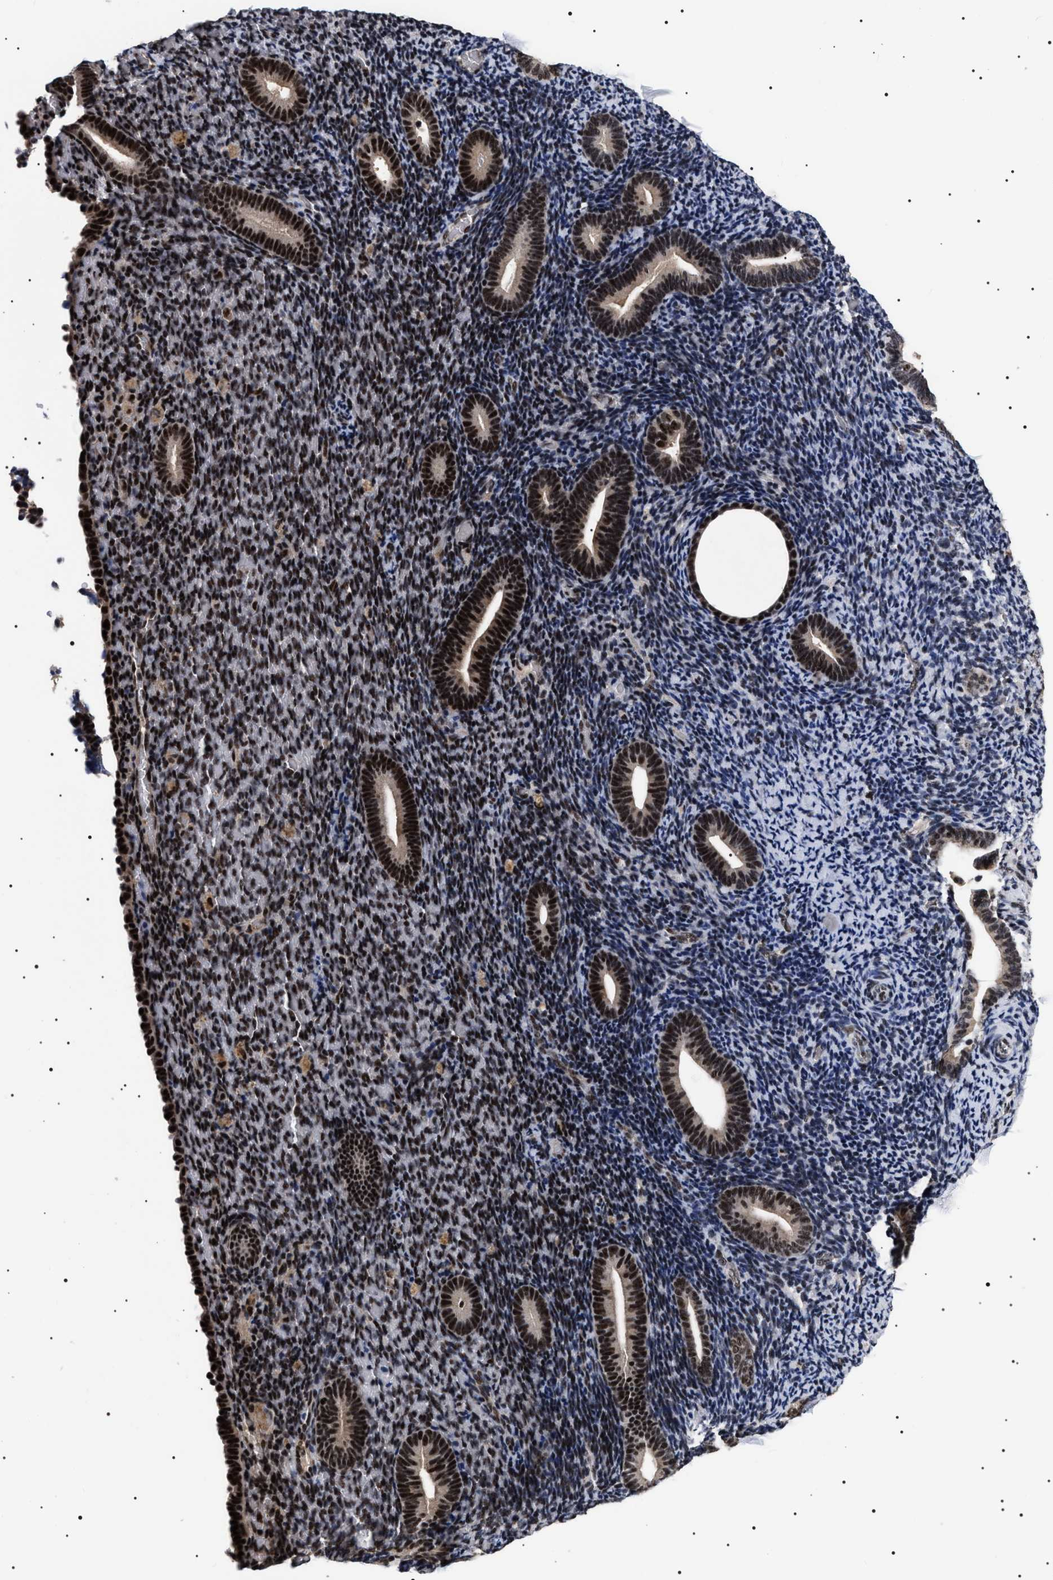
{"staining": {"intensity": "strong", "quantity": "25%-75%", "location": "nuclear"}, "tissue": "endometrium", "cell_type": "Cells in endometrial stroma", "image_type": "normal", "snomed": [{"axis": "morphology", "description": "Normal tissue, NOS"}, {"axis": "topography", "description": "Endometrium"}], "caption": "Strong nuclear staining is seen in about 25%-75% of cells in endometrial stroma in normal endometrium. (DAB = brown stain, brightfield microscopy at high magnification).", "gene": "CAAP1", "patient": {"sex": "female", "age": 51}}